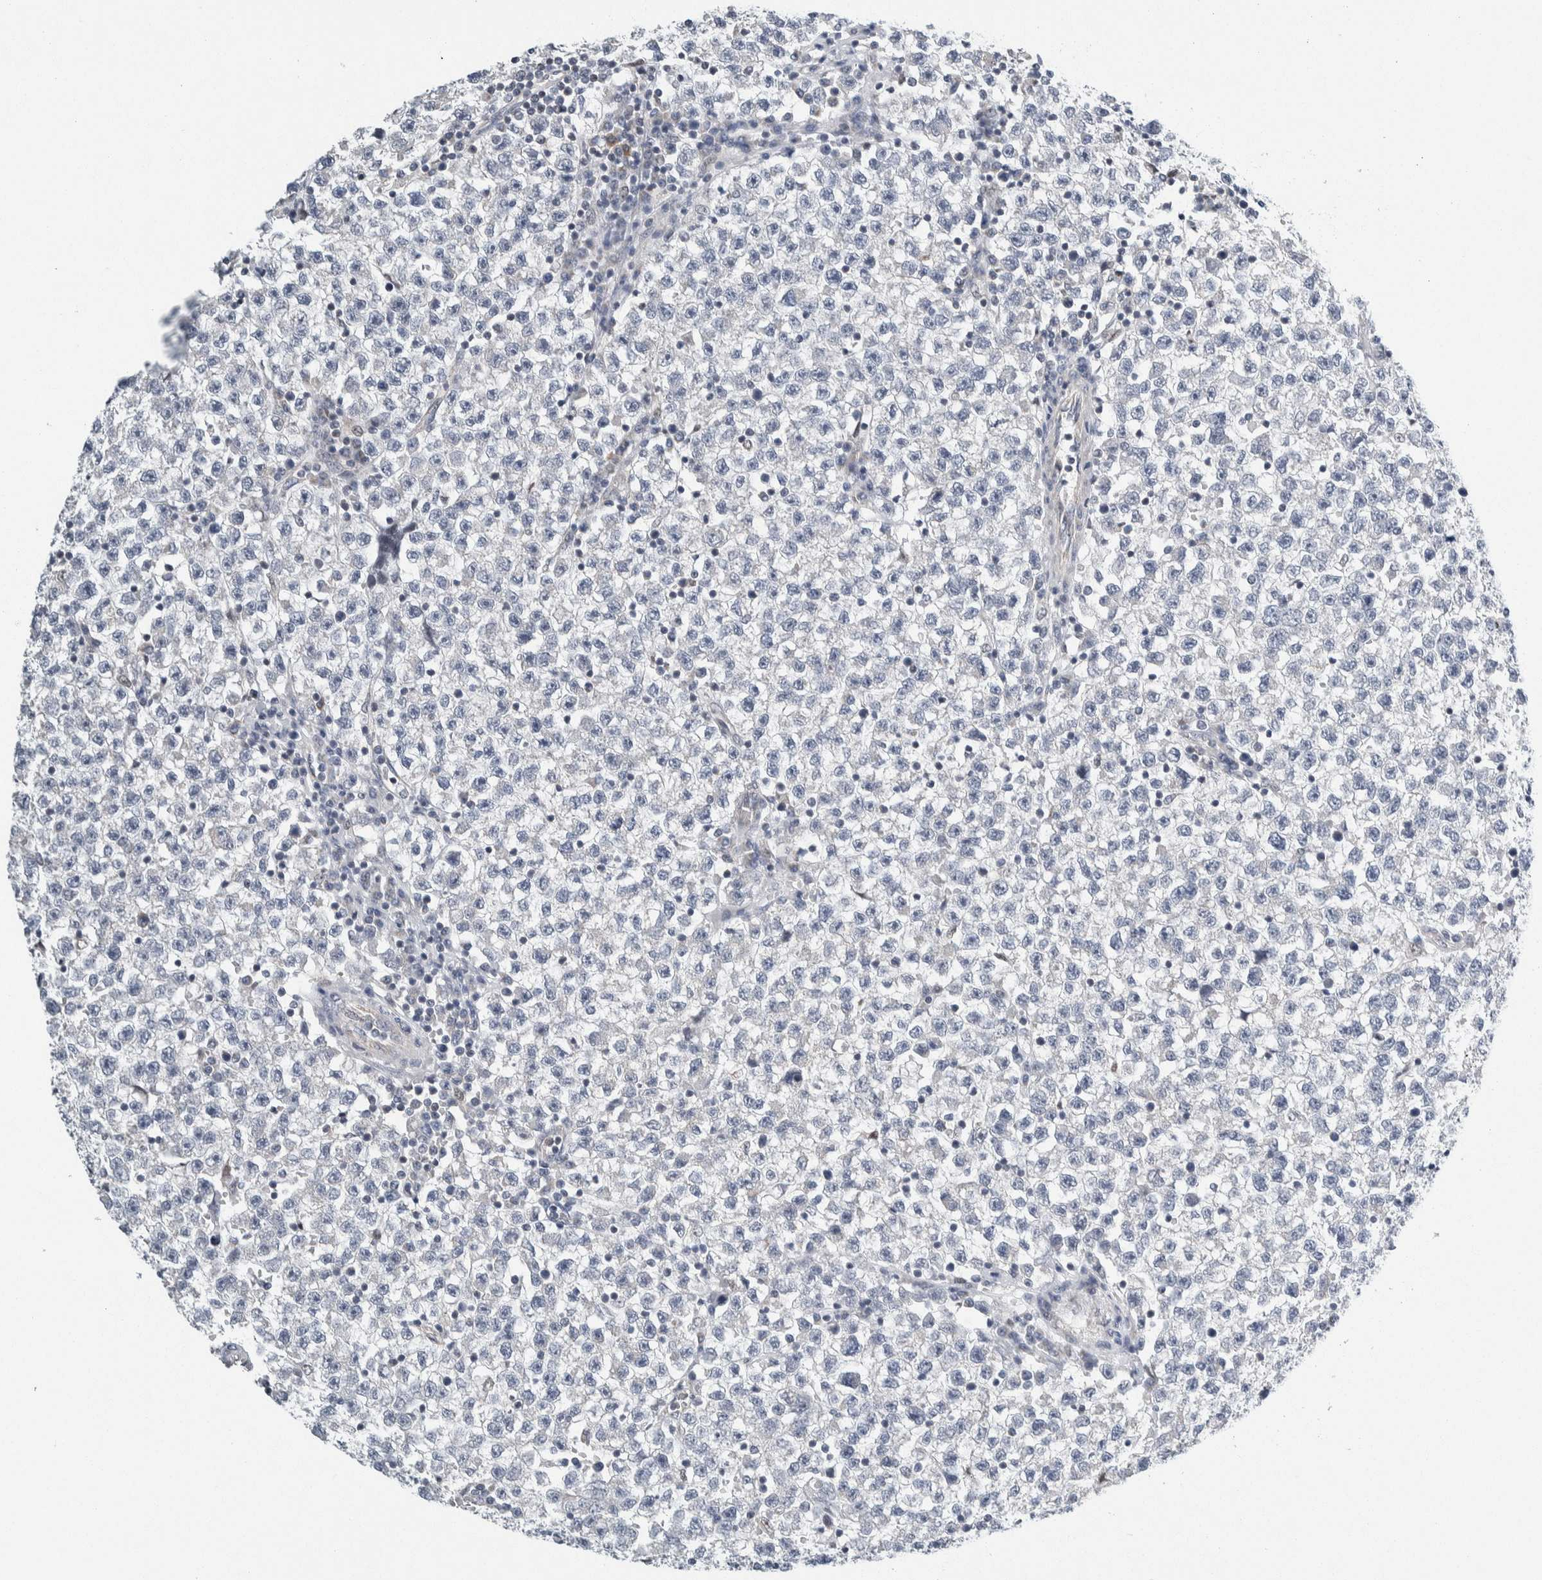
{"staining": {"intensity": "negative", "quantity": "none", "location": "none"}, "tissue": "testis cancer", "cell_type": "Tumor cells", "image_type": "cancer", "snomed": [{"axis": "morphology", "description": "Seminoma, NOS"}, {"axis": "topography", "description": "Testis"}], "caption": "The photomicrograph shows no significant positivity in tumor cells of testis seminoma.", "gene": "NEUROD1", "patient": {"sex": "male", "age": 22}}